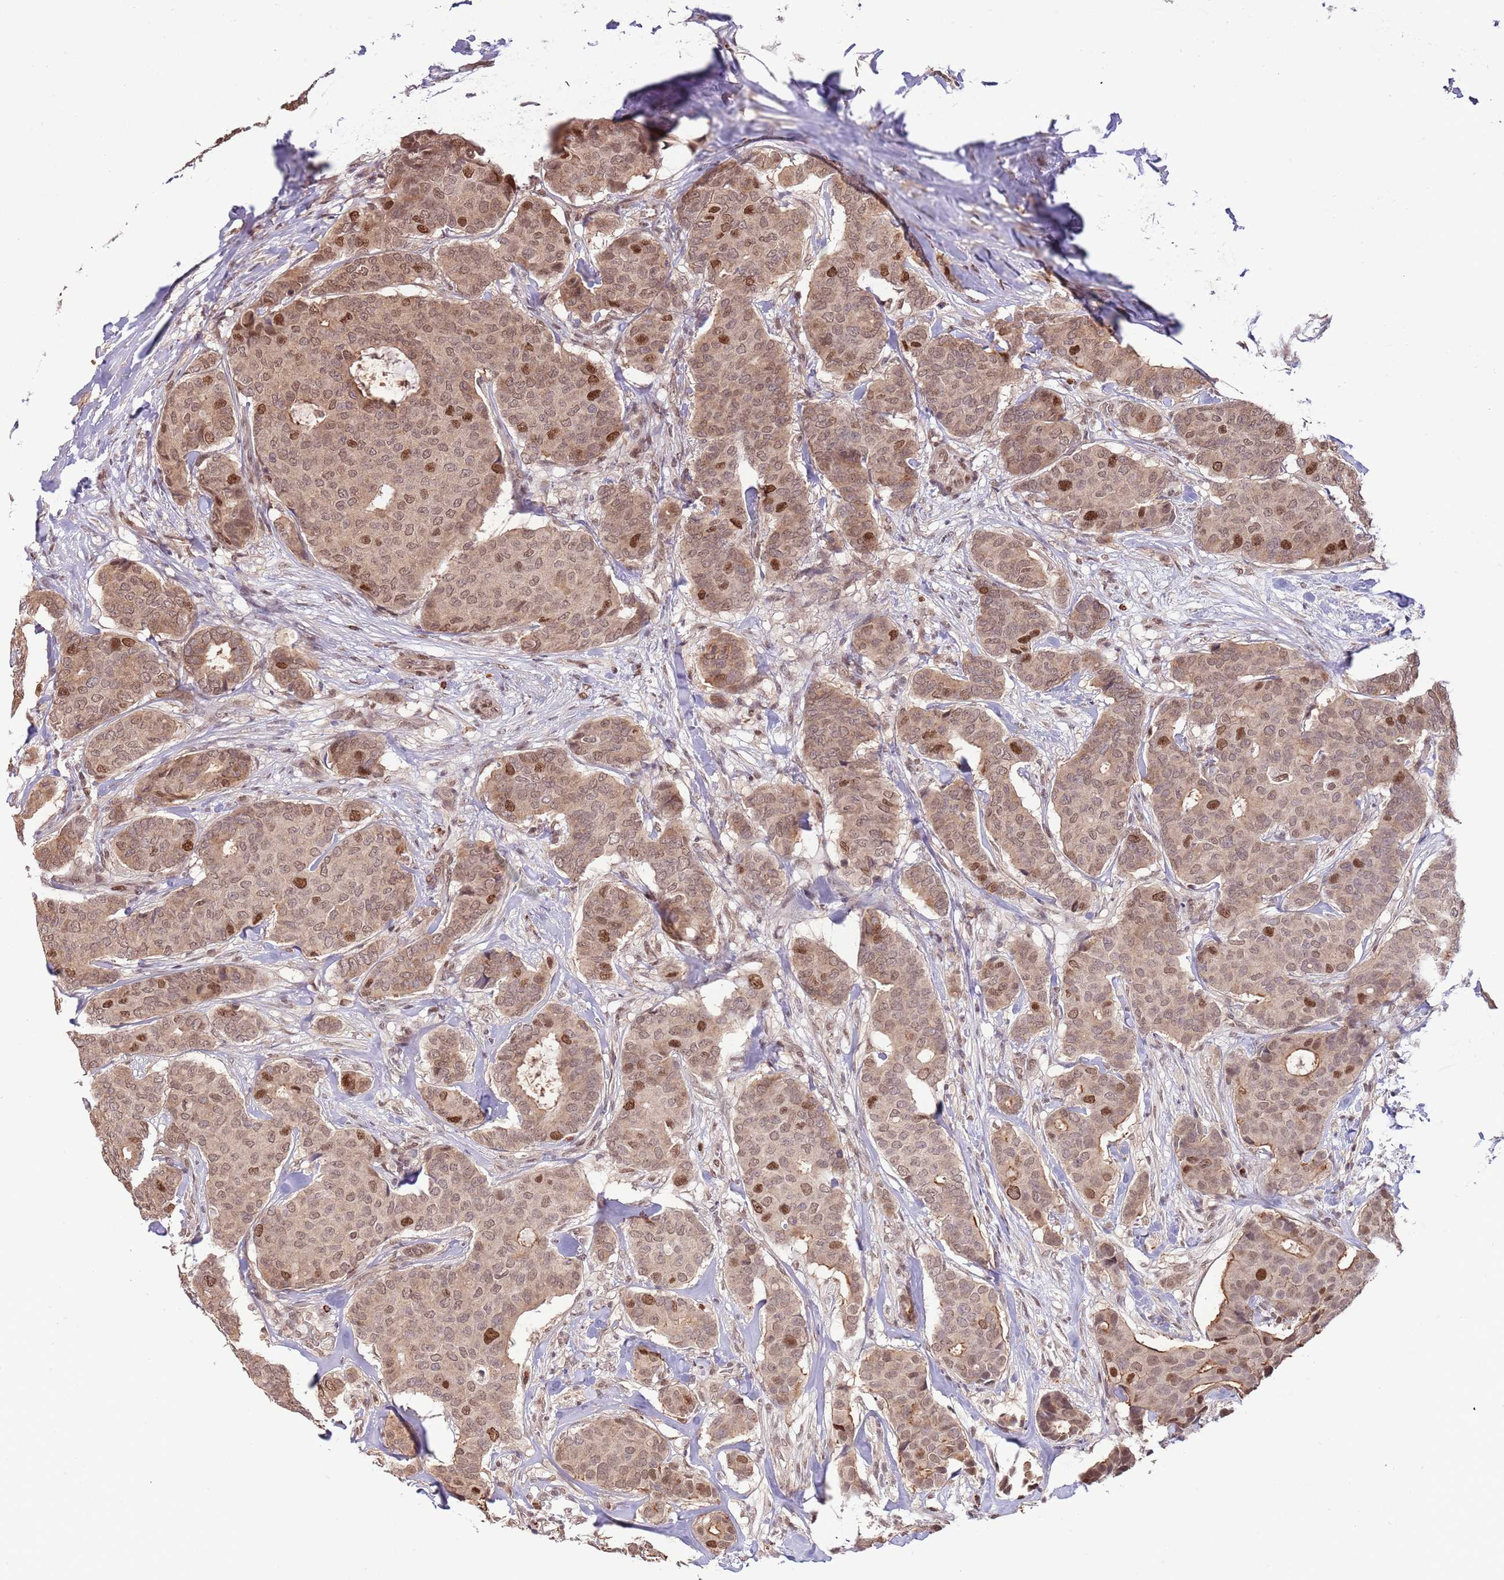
{"staining": {"intensity": "strong", "quantity": "<25%", "location": "nuclear"}, "tissue": "breast cancer", "cell_type": "Tumor cells", "image_type": "cancer", "snomed": [{"axis": "morphology", "description": "Duct carcinoma"}, {"axis": "topography", "description": "Breast"}], "caption": "A brown stain labels strong nuclear expression of a protein in infiltrating ductal carcinoma (breast) tumor cells. Using DAB (3,3'-diaminobenzidine) (brown) and hematoxylin (blue) stains, captured at high magnification using brightfield microscopy.", "gene": "RIF1", "patient": {"sex": "female", "age": 75}}